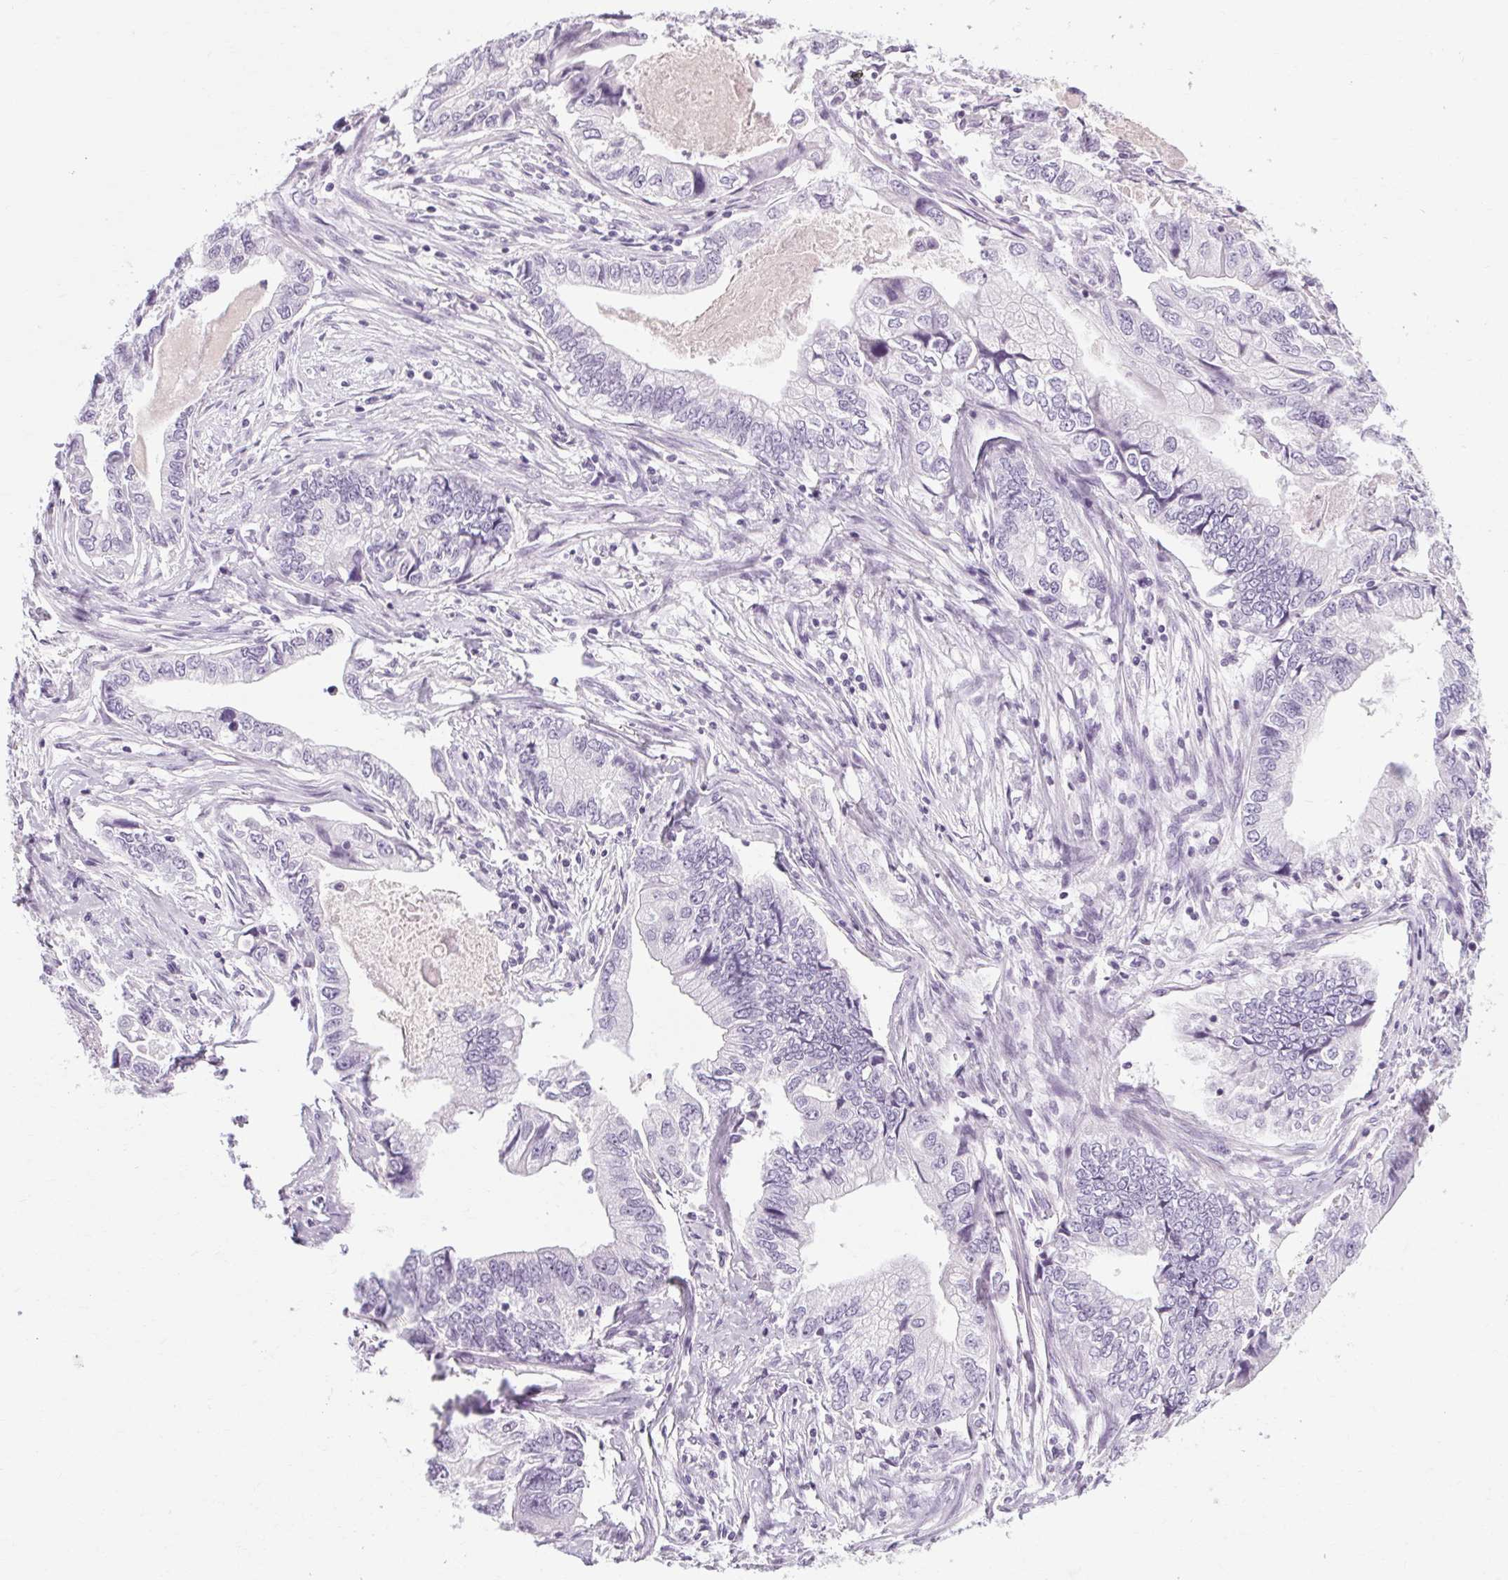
{"staining": {"intensity": "negative", "quantity": "none", "location": "none"}, "tissue": "stomach cancer", "cell_type": "Tumor cells", "image_type": "cancer", "snomed": [{"axis": "morphology", "description": "Adenocarcinoma, NOS"}, {"axis": "topography", "description": "Pancreas"}, {"axis": "topography", "description": "Stomach, upper"}], "caption": "Immunohistochemistry (IHC) of human adenocarcinoma (stomach) reveals no expression in tumor cells.", "gene": "POMC", "patient": {"sex": "male", "age": 77}}